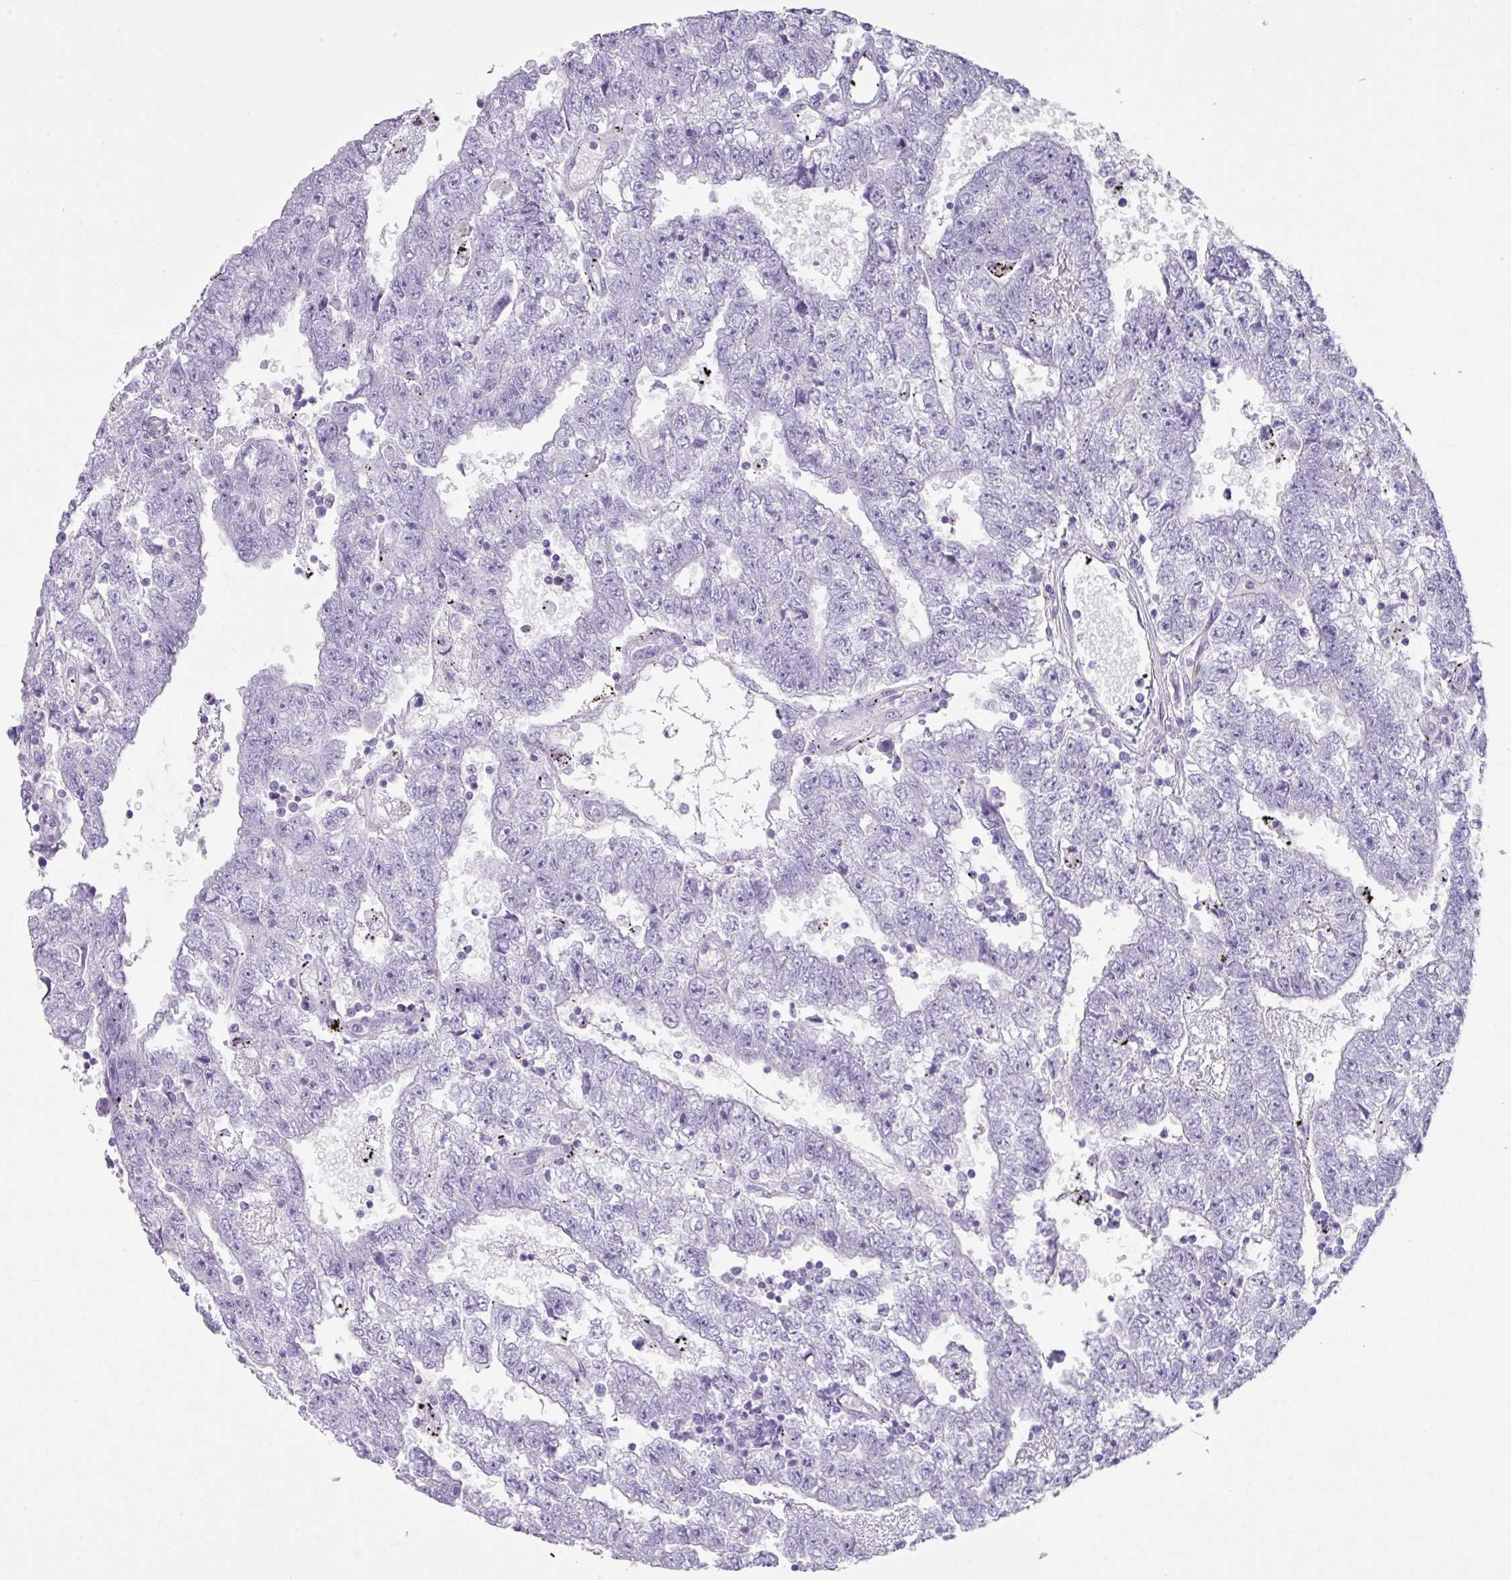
{"staining": {"intensity": "negative", "quantity": "none", "location": "none"}, "tissue": "testis cancer", "cell_type": "Tumor cells", "image_type": "cancer", "snomed": [{"axis": "morphology", "description": "Carcinoma, Embryonal, NOS"}, {"axis": "topography", "description": "Testis"}], "caption": "Protein analysis of testis embryonal carcinoma reveals no significant staining in tumor cells.", "gene": "GLI4", "patient": {"sex": "male", "age": 25}}